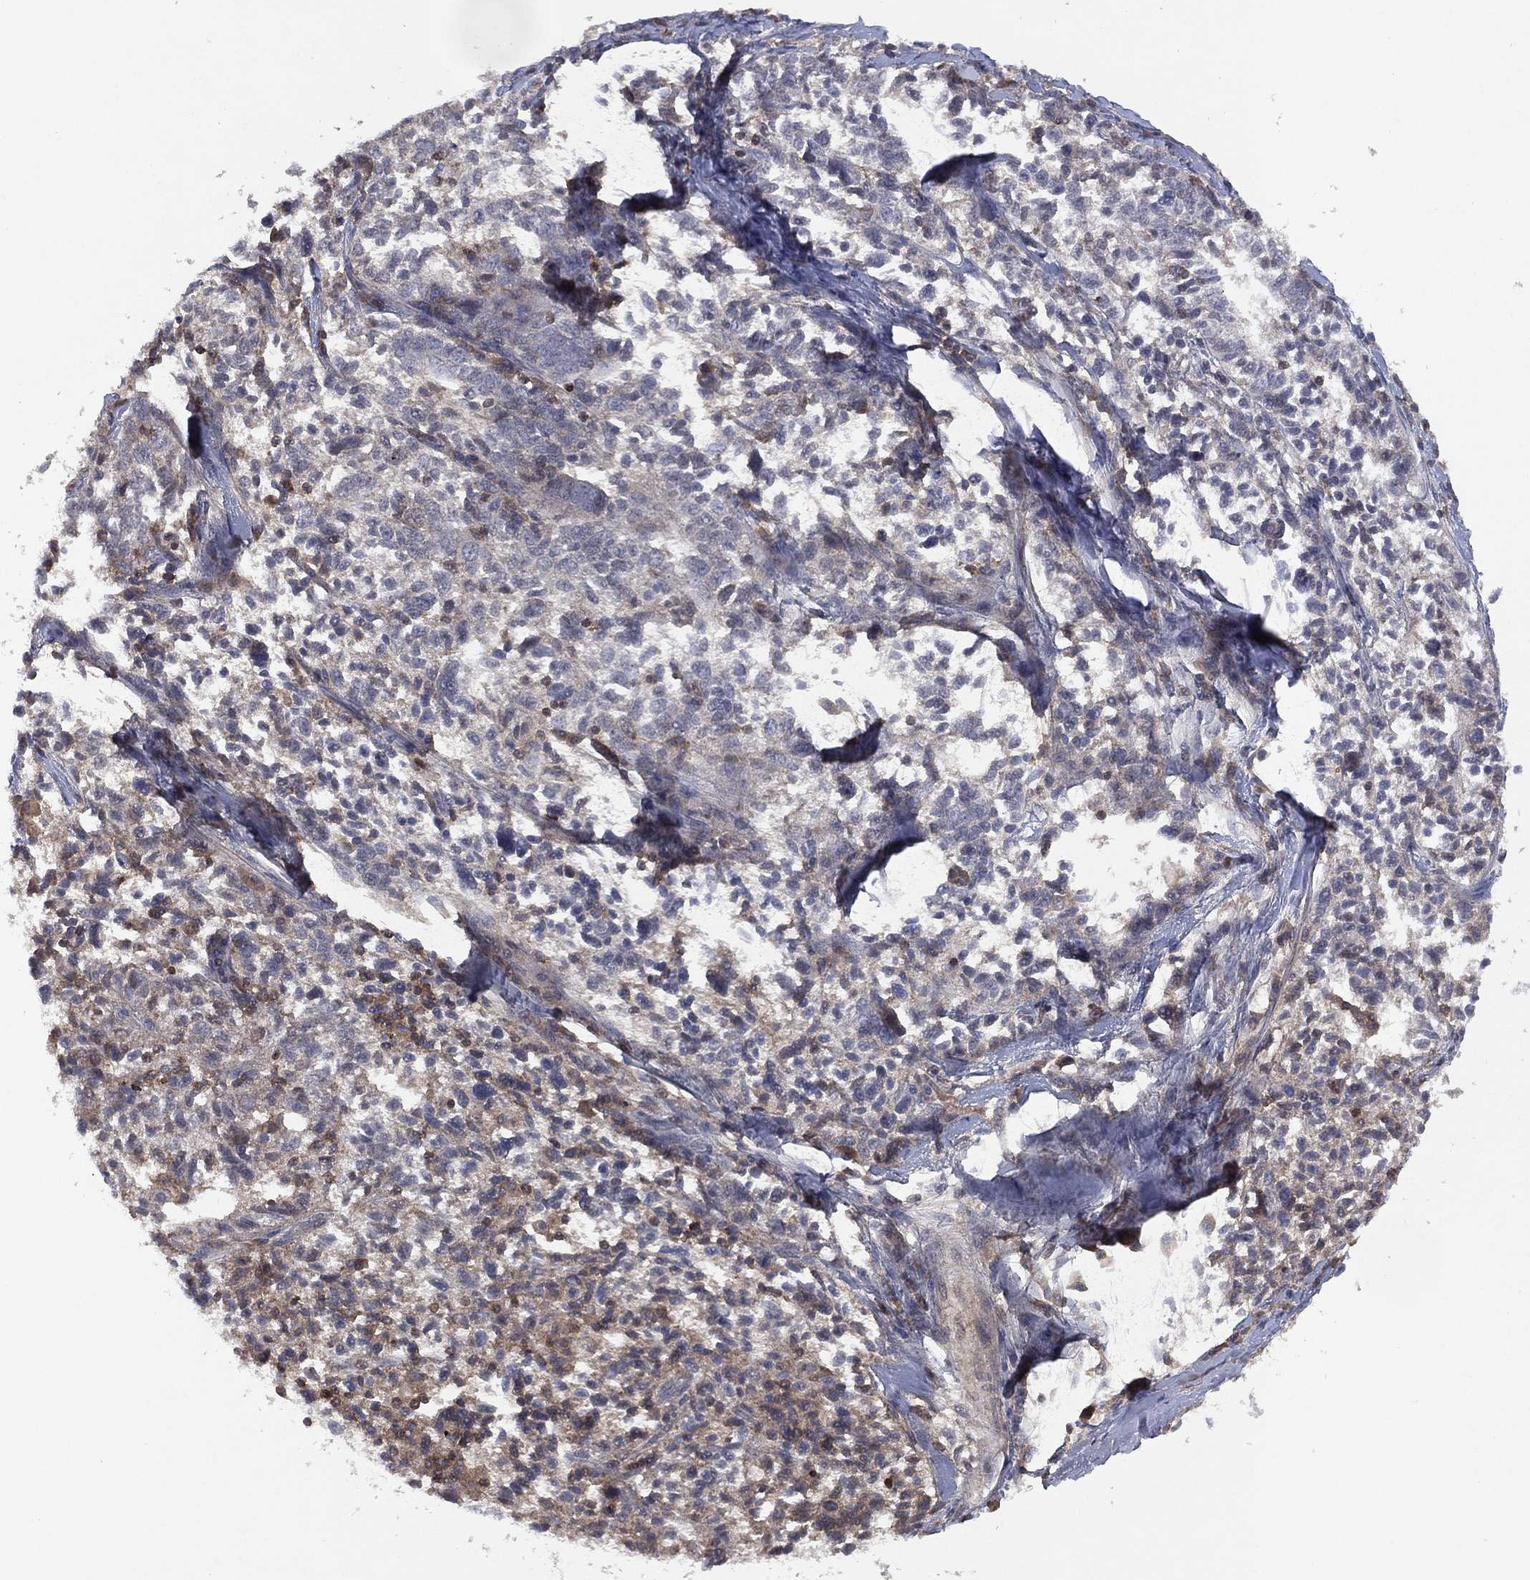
{"staining": {"intensity": "negative", "quantity": "none", "location": "none"}, "tissue": "ovarian cancer", "cell_type": "Tumor cells", "image_type": "cancer", "snomed": [{"axis": "morphology", "description": "Cystadenocarcinoma, serous, NOS"}, {"axis": "topography", "description": "Ovary"}], "caption": "High magnification brightfield microscopy of ovarian cancer (serous cystadenocarcinoma) stained with DAB (3,3'-diaminobenzidine) (brown) and counterstained with hematoxylin (blue): tumor cells show no significant expression. (DAB (3,3'-diaminobenzidine) immunohistochemistry visualized using brightfield microscopy, high magnification).", "gene": "DOCK8", "patient": {"sex": "female", "age": 71}}